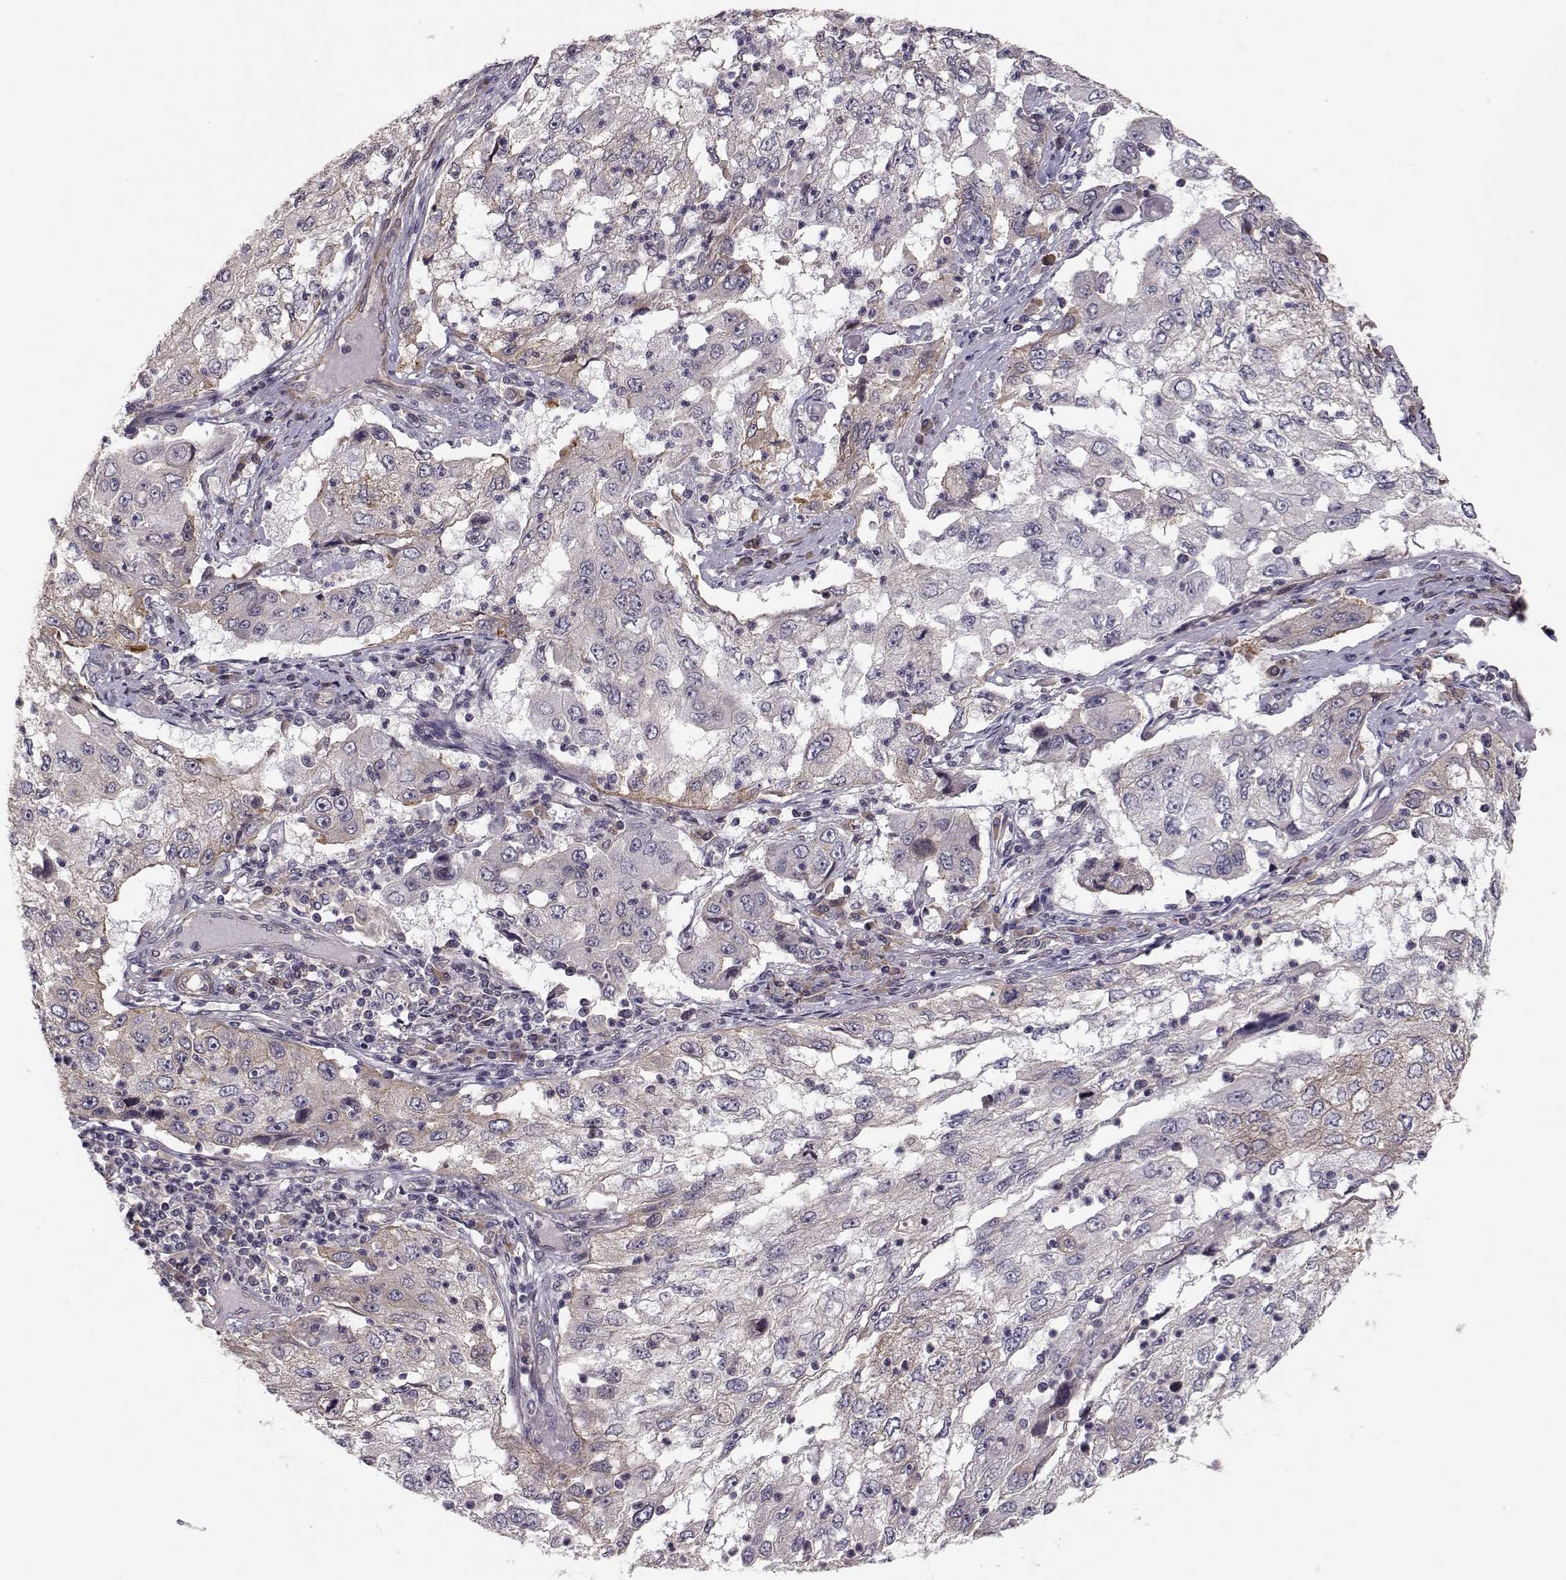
{"staining": {"intensity": "moderate", "quantity": "<25%", "location": "cytoplasmic/membranous"}, "tissue": "cervical cancer", "cell_type": "Tumor cells", "image_type": "cancer", "snomed": [{"axis": "morphology", "description": "Squamous cell carcinoma, NOS"}, {"axis": "topography", "description": "Cervix"}], "caption": "Immunohistochemistry of squamous cell carcinoma (cervical) exhibits low levels of moderate cytoplasmic/membranous staining in about <25% of tumor cells.", "gene": "PLEKHG3", "patient": {"sex": "female", "age": 36}}